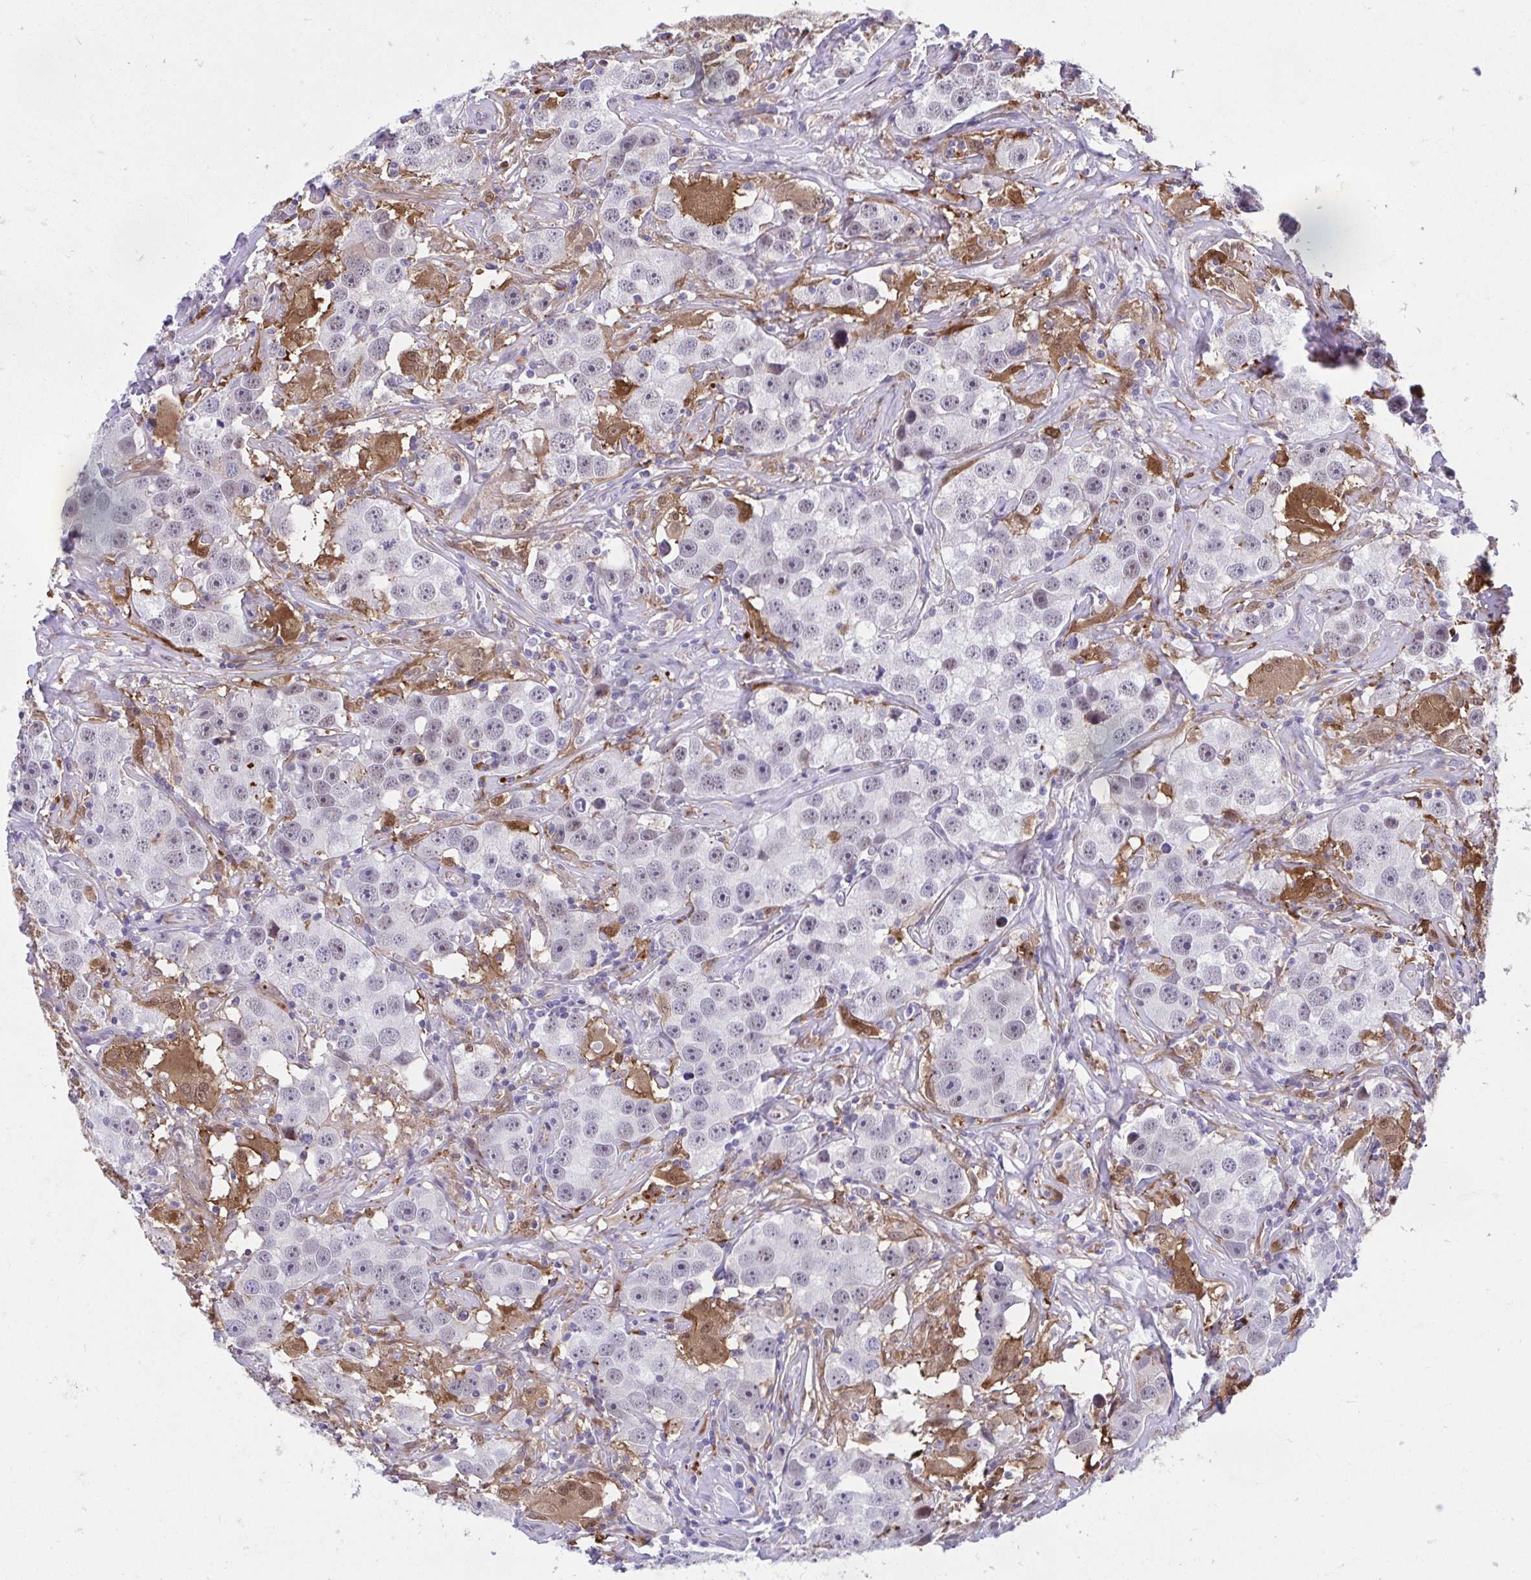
{"staining": {"intensity": "weak", "quantity": "<25%", "location": "nuclear"}, "tissue": "testis cancer", "cell_type": "Tumor cells", "image_type": "cancer", "snomed": [{"axis": "morphology", "description": "Seminoma, NOS"}, {"axis": "topography", "description": "Testis"}], "caption": "High power microscopy micrograph of an immunohistochemistry (IHC) image of seminoma (testis), revealing no significant positivity in tumor cells.", "gene": "CSTB", "patient": {"sex": "male", "age": 49}}